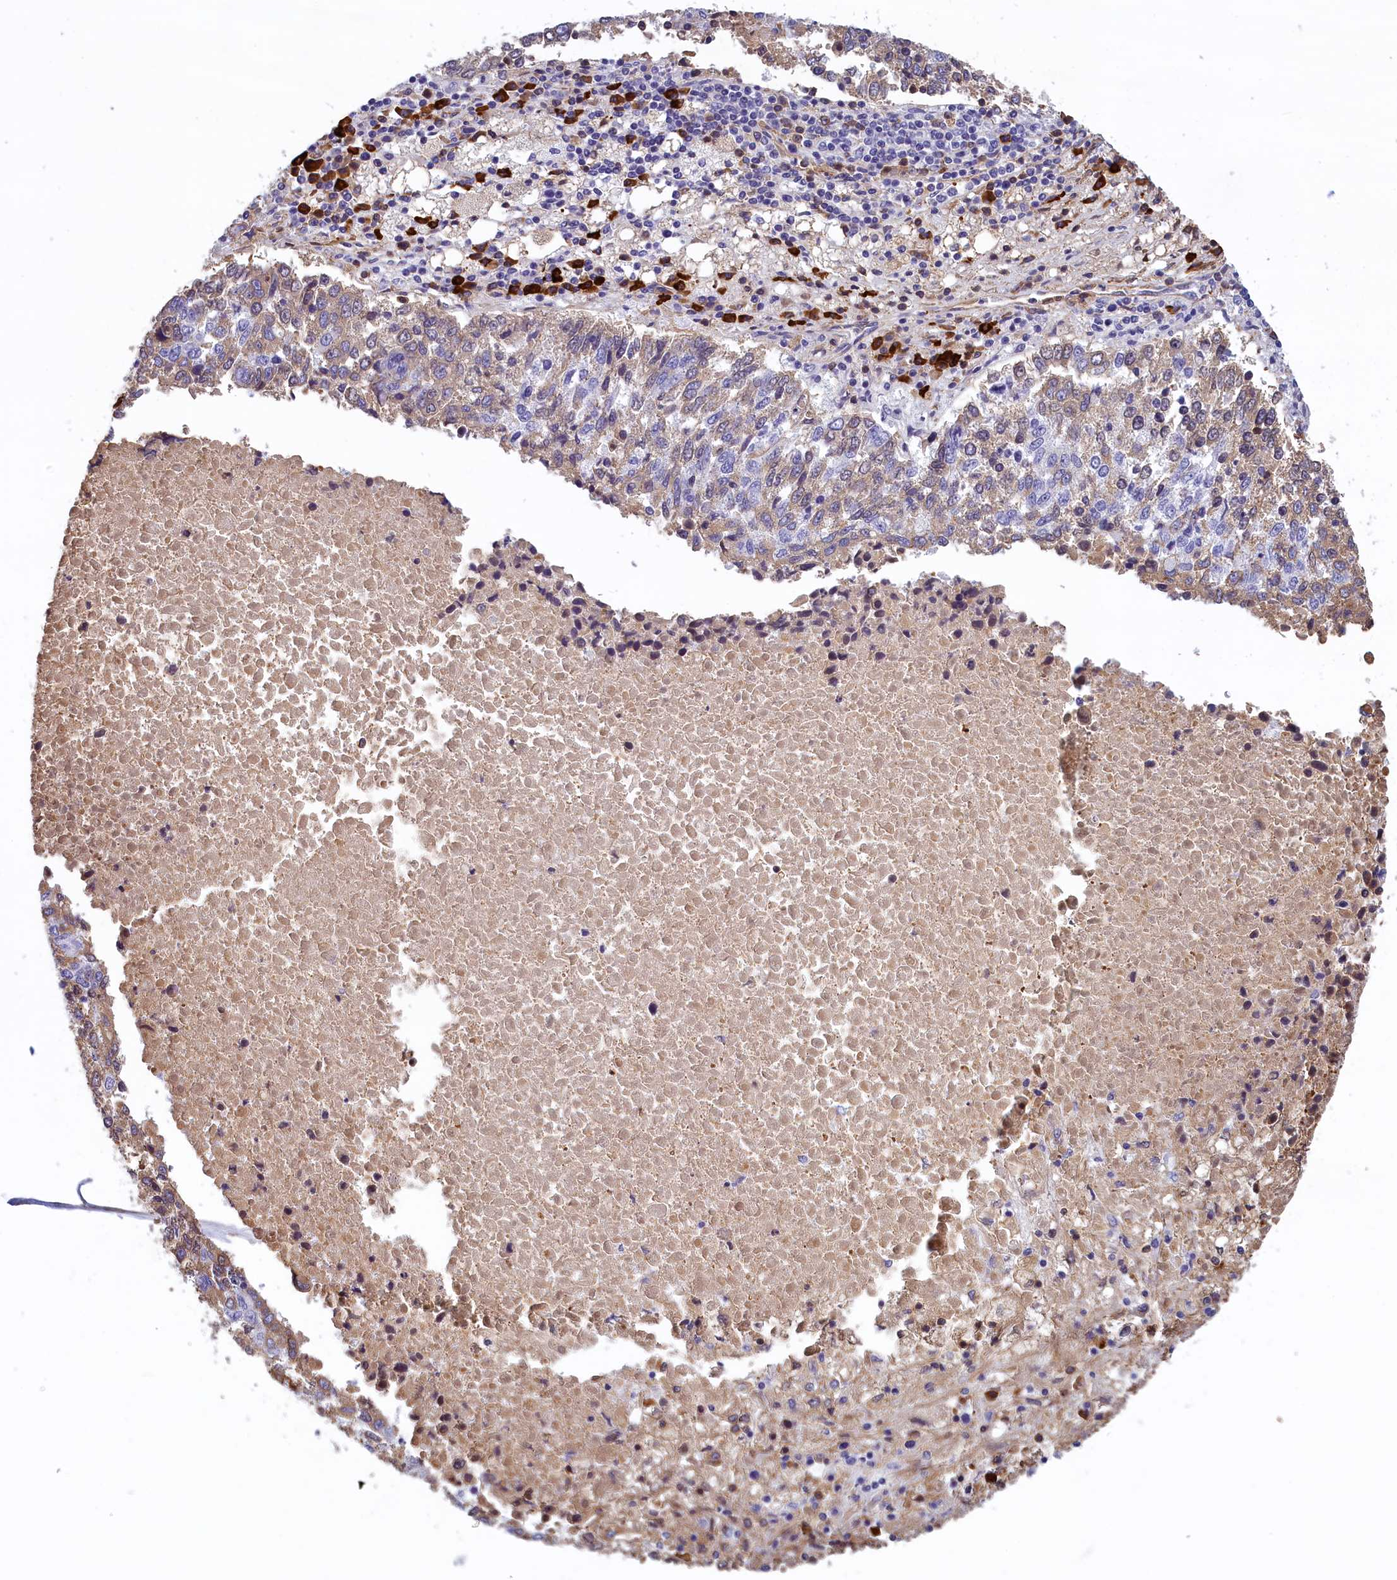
{"staining": {"intensity": "weak", "quantity": "25%-75%", "location": "cytoplasmic/membranous"}, "tissue": "lung cancer", "cell_type": "Tumor cells", "image_type": "cancer", "snomed": [{"axis": "morphology", "description": "Squamous cell carcinoma, NOS"}, {"axis": "topography", "description": "Lung"}], "caption": "Weak cytoplasmic/membranous positivity for a protein is present in about 25%-75% of tumor cells of lung cancer using immunohistochemistry (IHC).", "gene": "BCL2L13", "patient": {"sex": "male", "age": 73}}